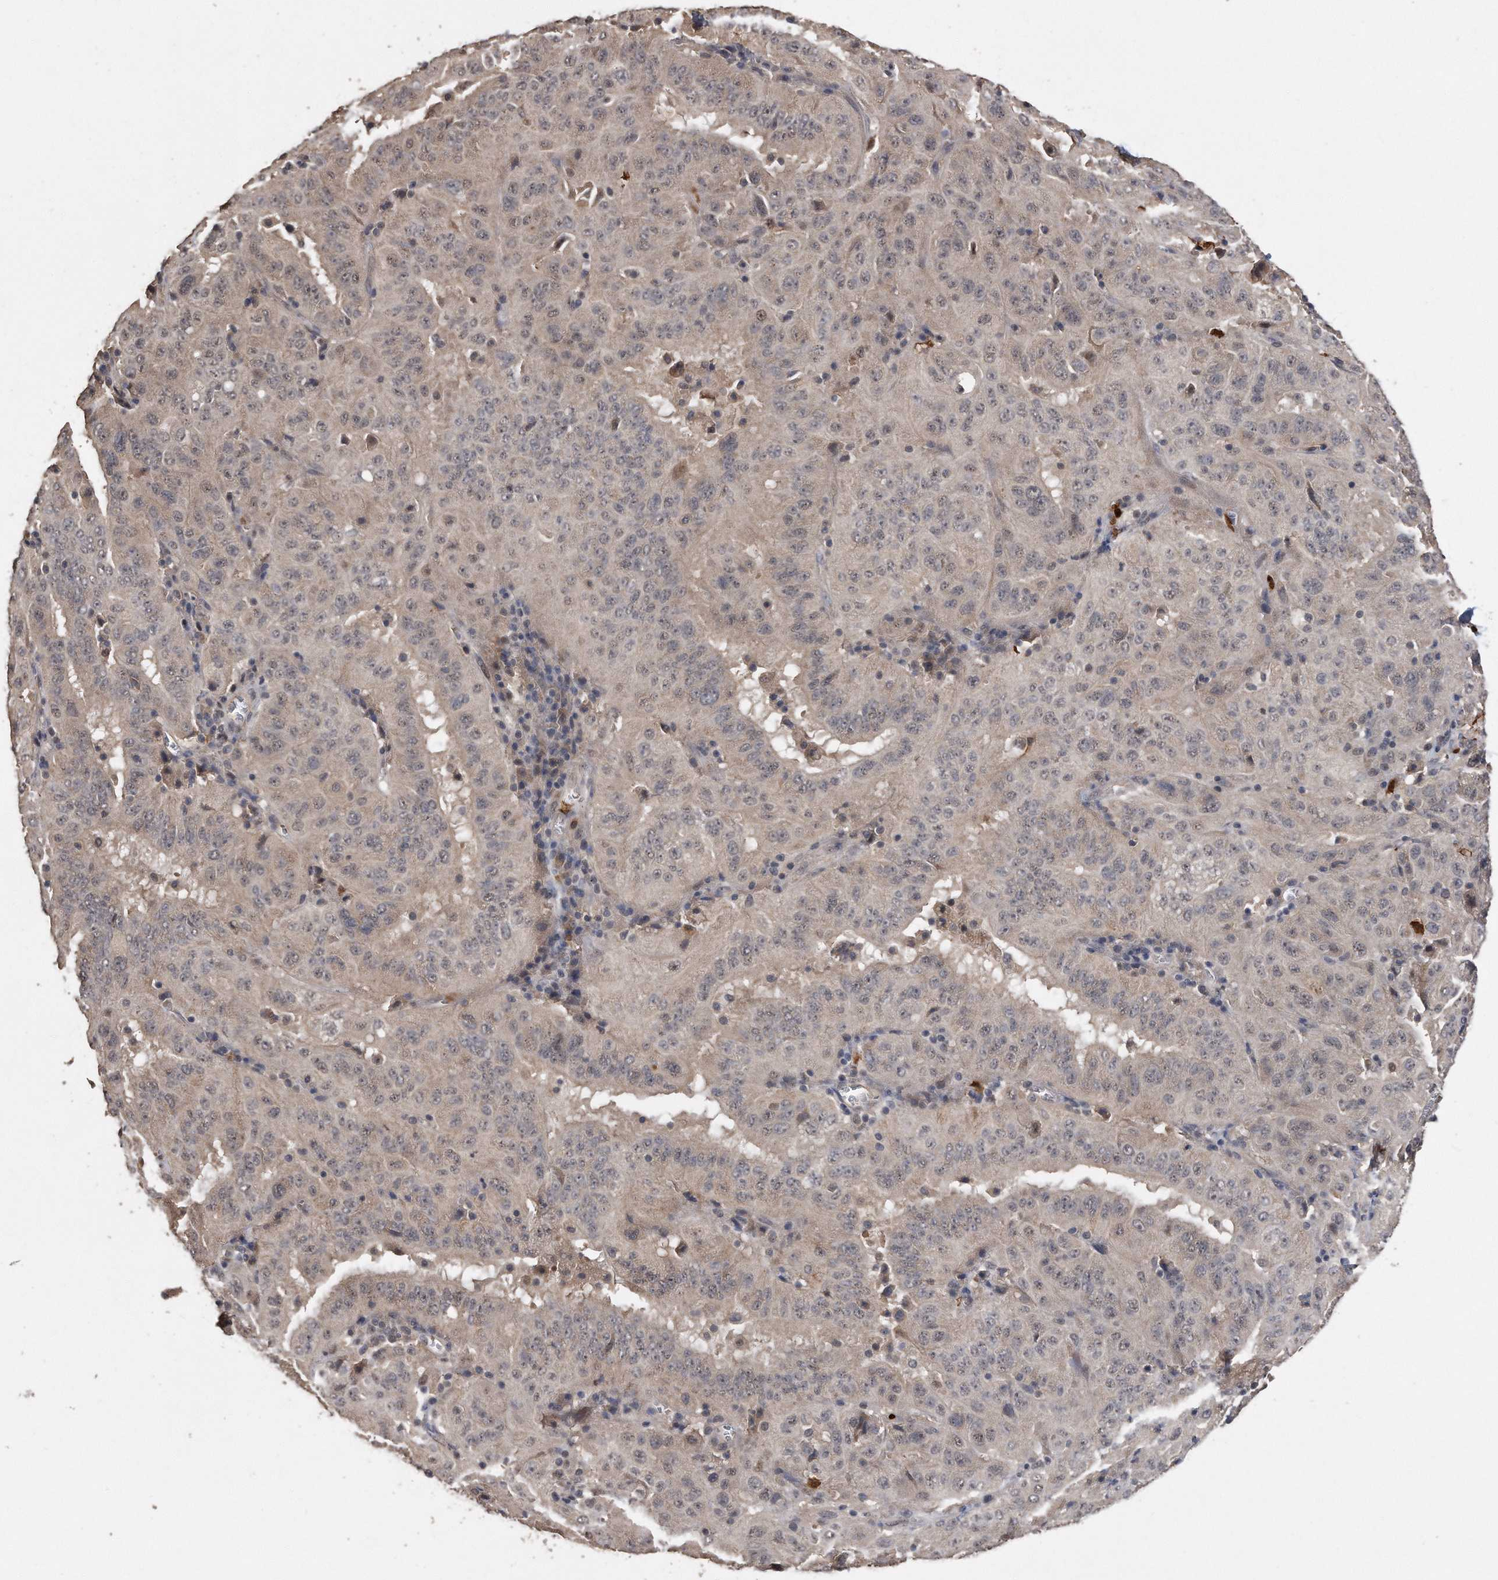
{"staining": {"intensity": "weak", "quantity": "25%-75%", "location": "cytoplasmic/membranous,nuclear"}, "tissue": "pancreatic cancer", "cell_type": "Tumor cells", "image_type": "cancer", "snomed": [{"axis": "morphology", "description": "Adenocarcinoma, NOS"}, {"axis": "topography", "description": "Pancreas"}], "caption": "Brown immunohistochemical staining in human pancreatic cancer (adenocarcinoma) shows weak cytoplasmic/membranous and nuclear expression in approximately 25%-75% of tumor cells.", "gene": "PELO", "patient": {"sex": "male", "age": 63}}